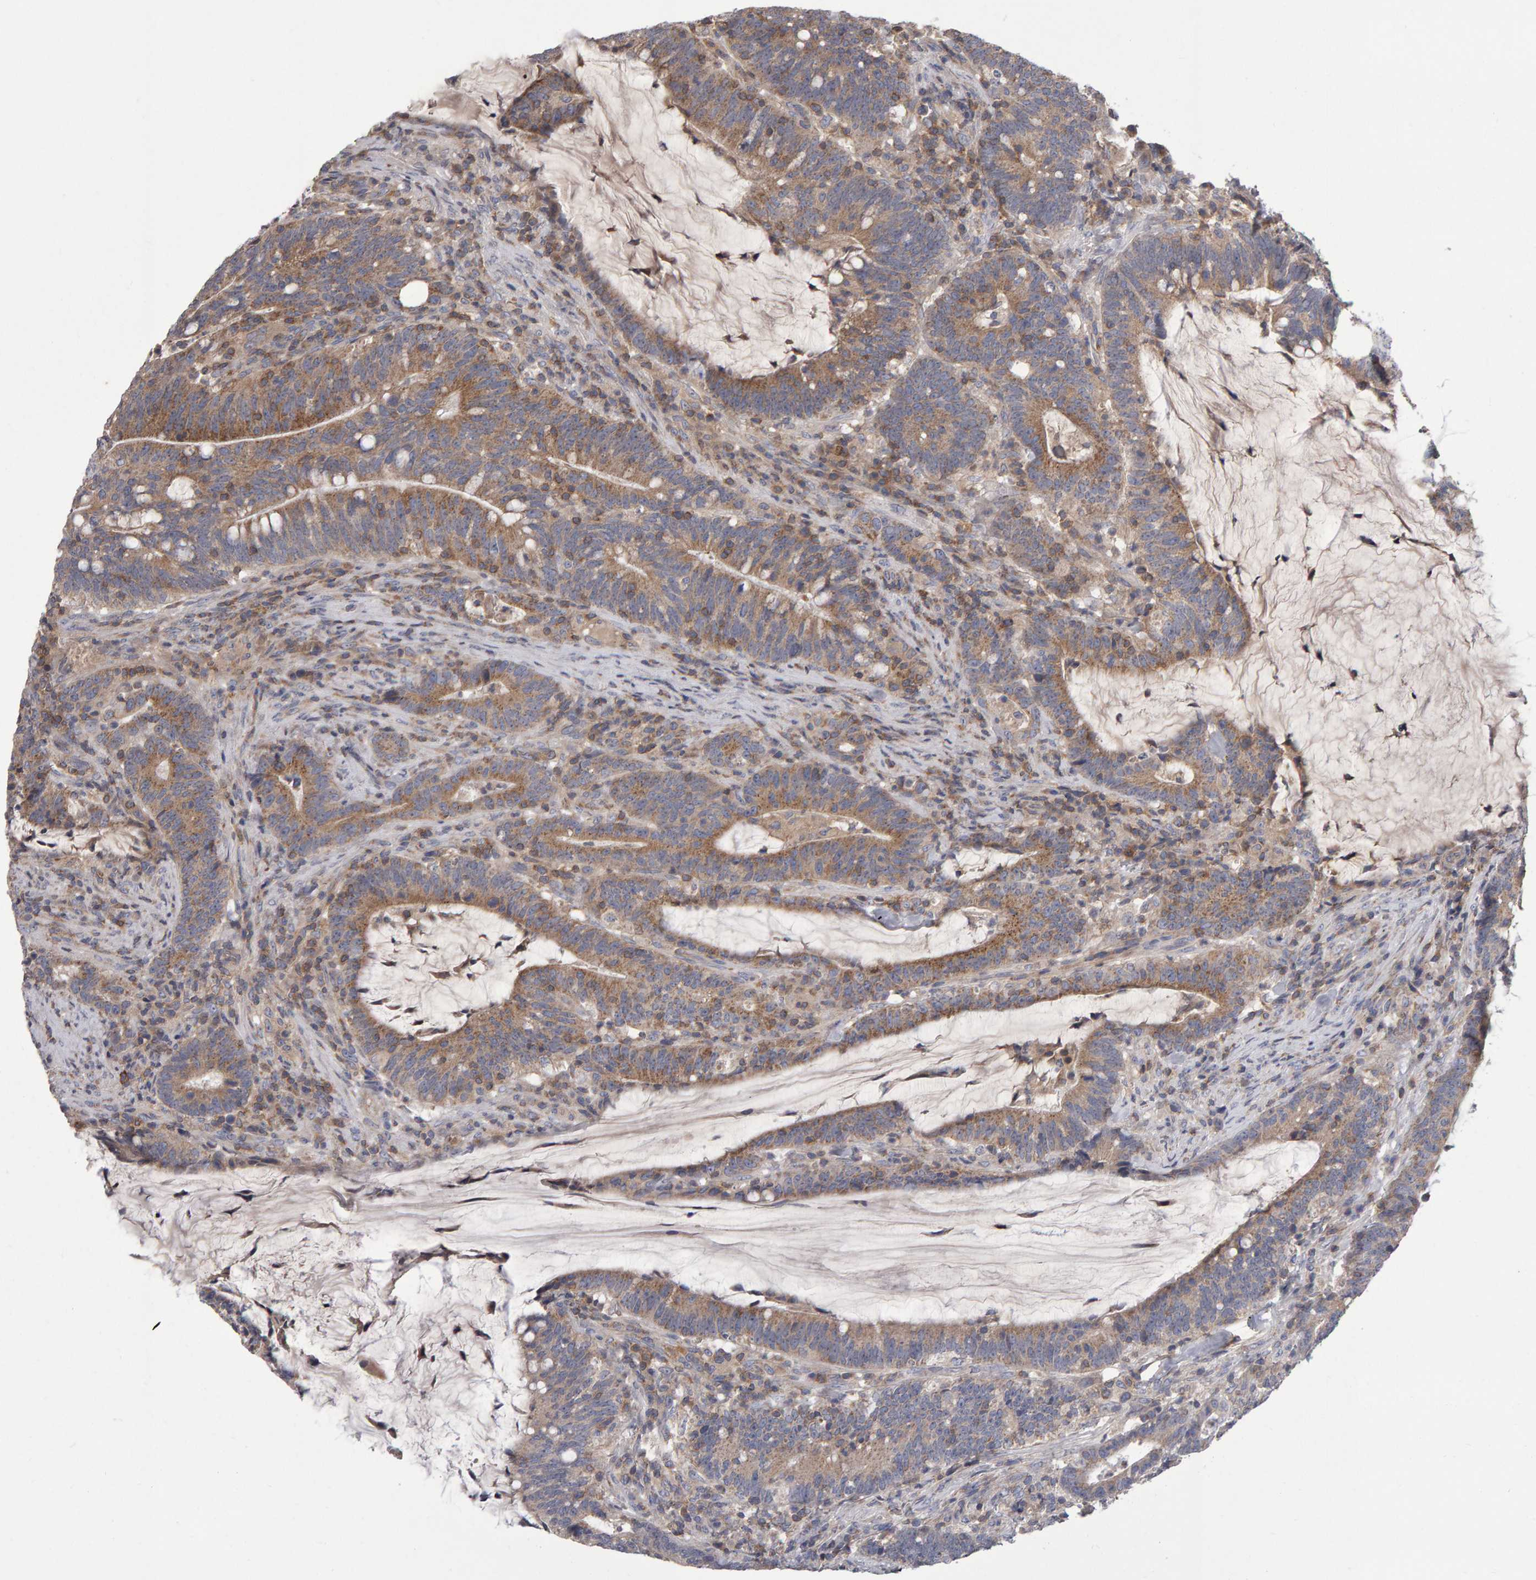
{"staining": {"intensity": "moderate", "quantity": ">75%", "location": "cytoplasmic/membranous"}, "tissue": "colorectal cancer", "cell_type": "Tumor cells", "image_type": "cancer", "snomed": [{"axis": "morphology", "description": "Adenocarcinoma, NOS"}, {"axis": "topography", "description": "Colon"}], "caption": "Protein analysis of adenocarcinoma (colorectal) tissue shows moderate cytoplasmic/membranous positivity in about >75% of tumor cells.", "gene": "PGS1", "patient": {"sex": "female", "age": 66}}